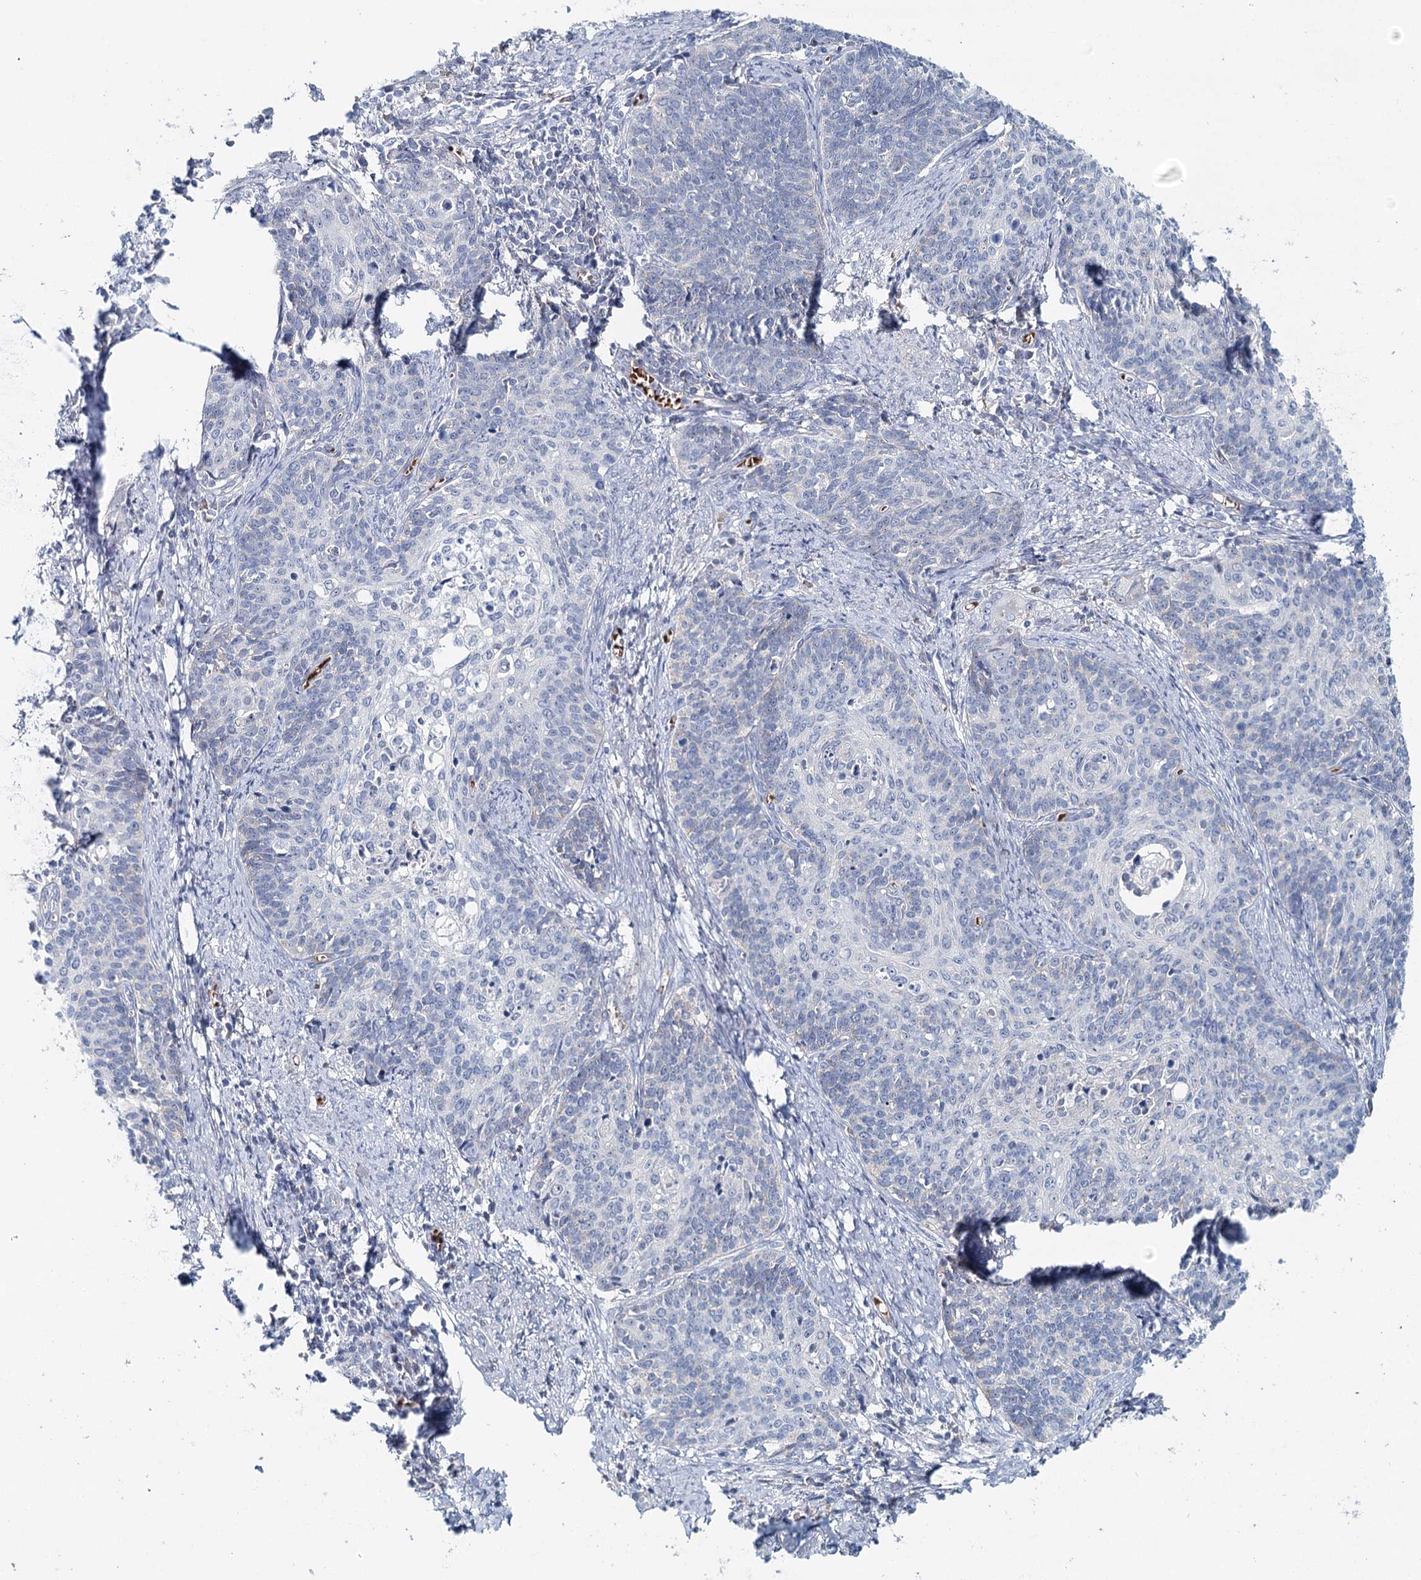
{"staining": {"intensity": "negative", "quantity": "none", "location": "none"}, "tissue": "cervical cancer", "cell_type": "Tumor cells", "image_type": "cancer", "snomed": [{"axis": "morphology", "description": "Squamous cell carcinoma, NOS"}, {"axis": "topography", "description": "Cervix"}], "caption": "High magnification brightfield microscopy of cervical cancer (squamous cell carcinoma) stained with DAB (brown) and counterstained with hematoxylin (blue): tumor cells show no significant staining.", "gene": "RBM43", "patient": {"sex": "female", "age": 39}}